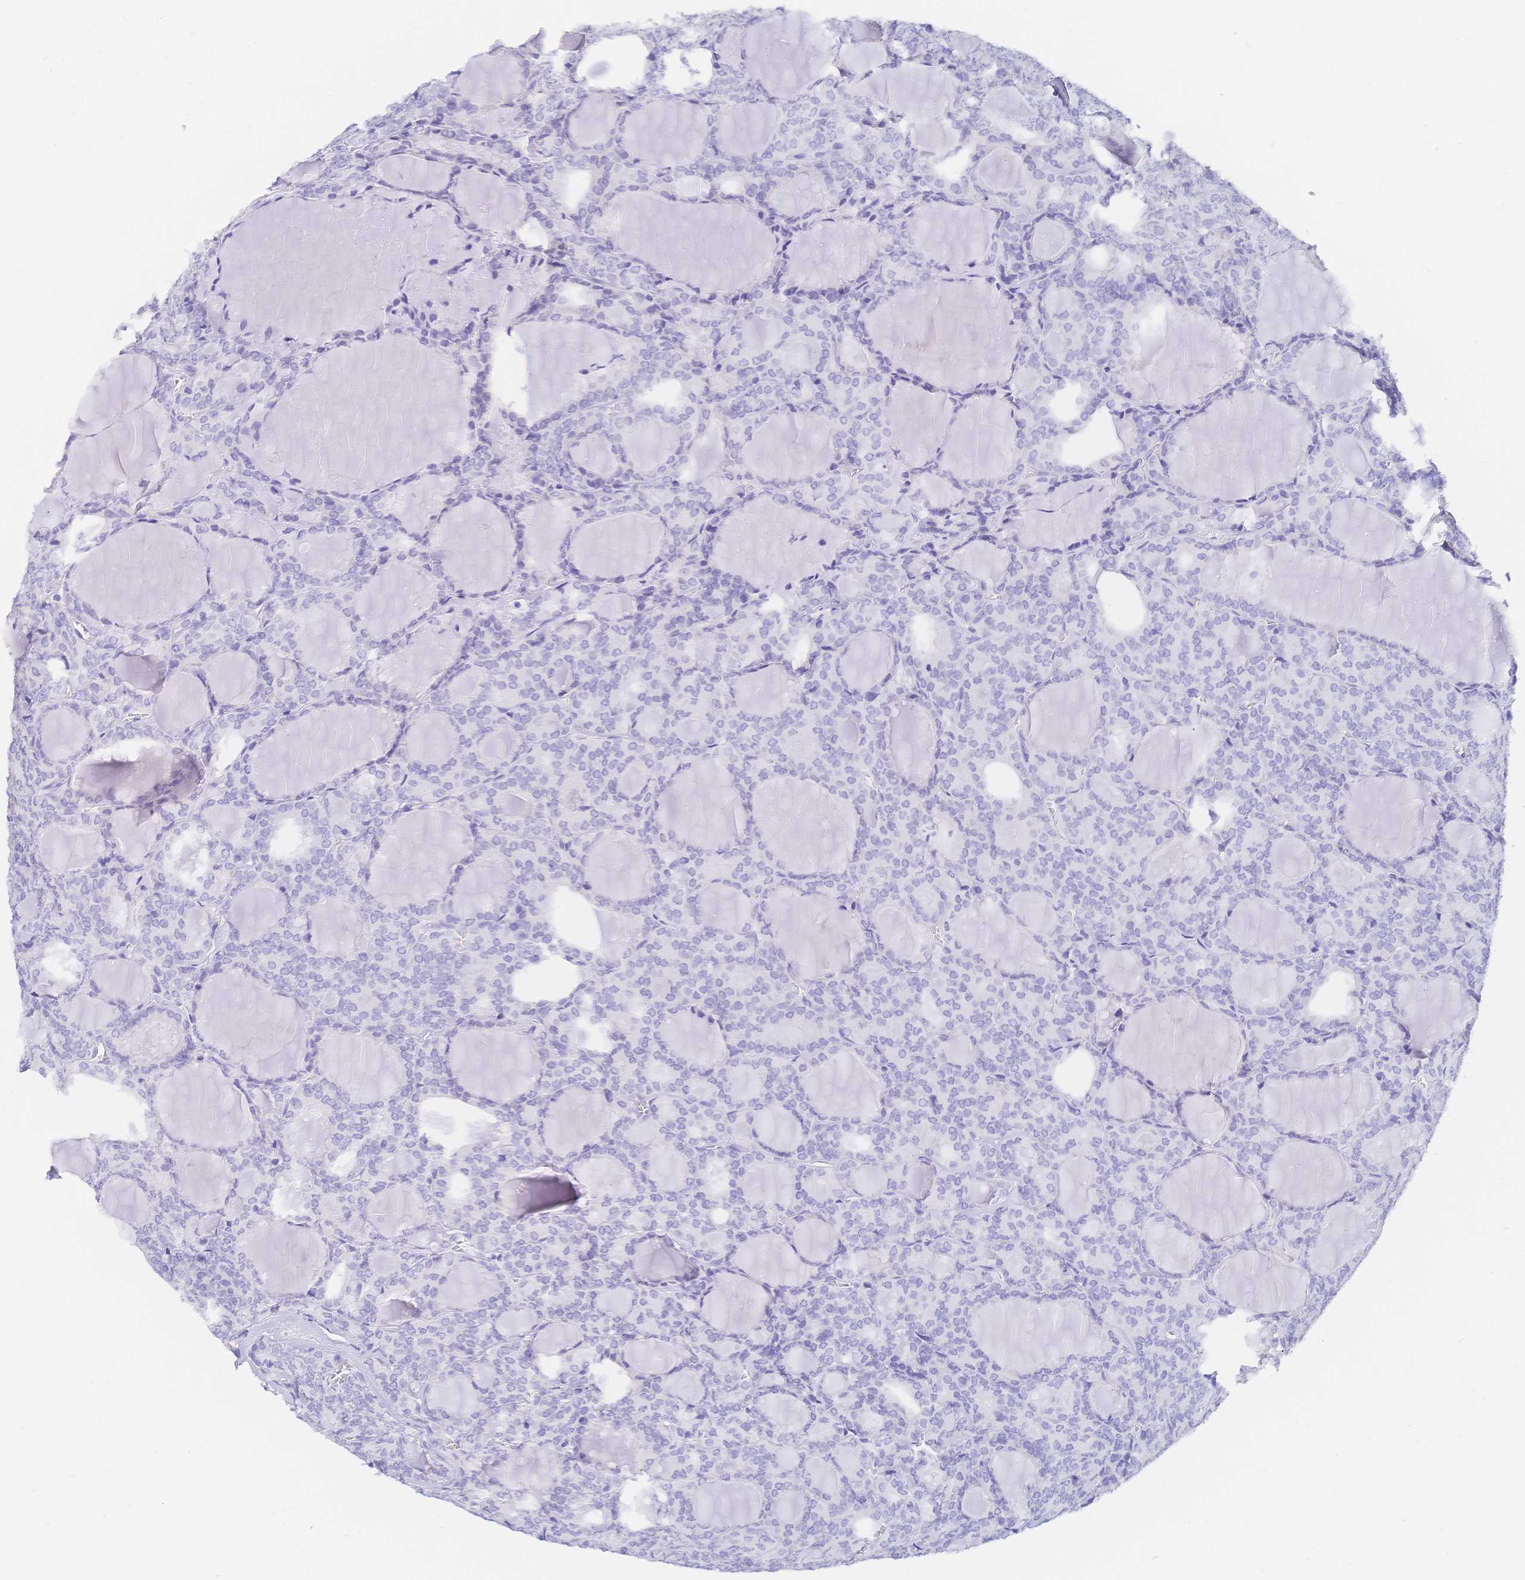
{"staining": {"intensity": "negative", "quantity": "none", "location": "none"}, "tissue": "thyroid cancer", "cell_type": "Tumor cells", "image_type": "cancer", "snomed": [{"axis": "morphology", "description": "Follicular adenoma carcinoma, NOS"}, {"axis": "topography", "description": "Thyroid gland"}], "caption": "This is an IHC micrograph of human follicular adenoma carcinoma (thyroid). There is no staining in tumor cells.", "gene": "MEP1B", "patient": {"sex": "male", "age": 74}}